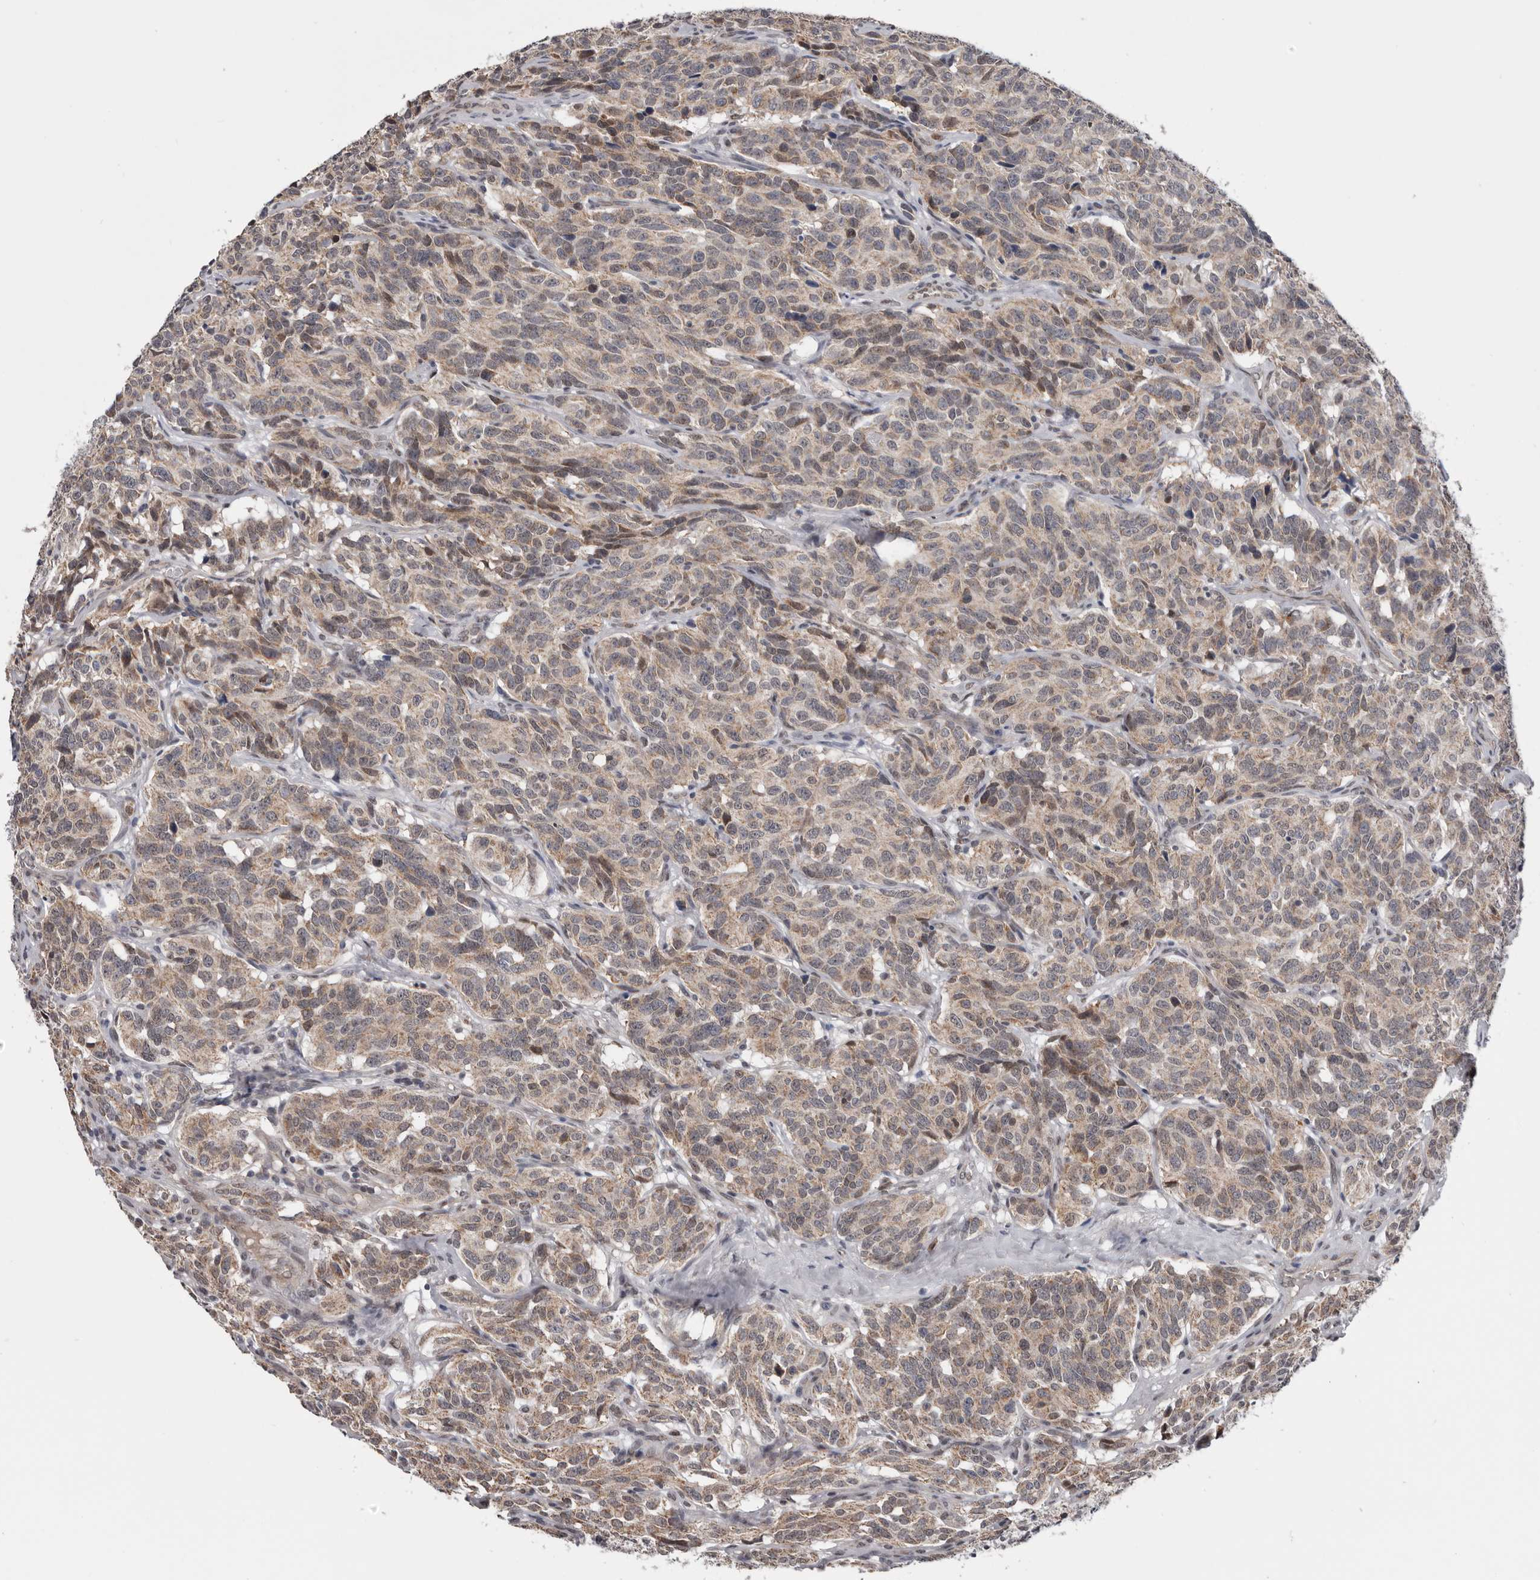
{"staining": {"intensity": "weak", "quantity": ">75%", "location": "cytoplasmic/membranous,nuclear"}, "tissue": "carcinoid", "cell_type": "Tumor cells", "image_type": "cancer", "snomed": [{"axis": "morphology", "description": "Carcinoid, malignant, NOS"}, {"axis": "topography", "description": "Lung"}], "caption": "Carcinoid (malignant) was stained to show a protein in brown. There is low levels of weak cytoplasmic/membranous and nuclear positivity in about >75% of tumor cells.", "gene": "MOGAT2", "patient": {"sex": "female", "age": 46}}